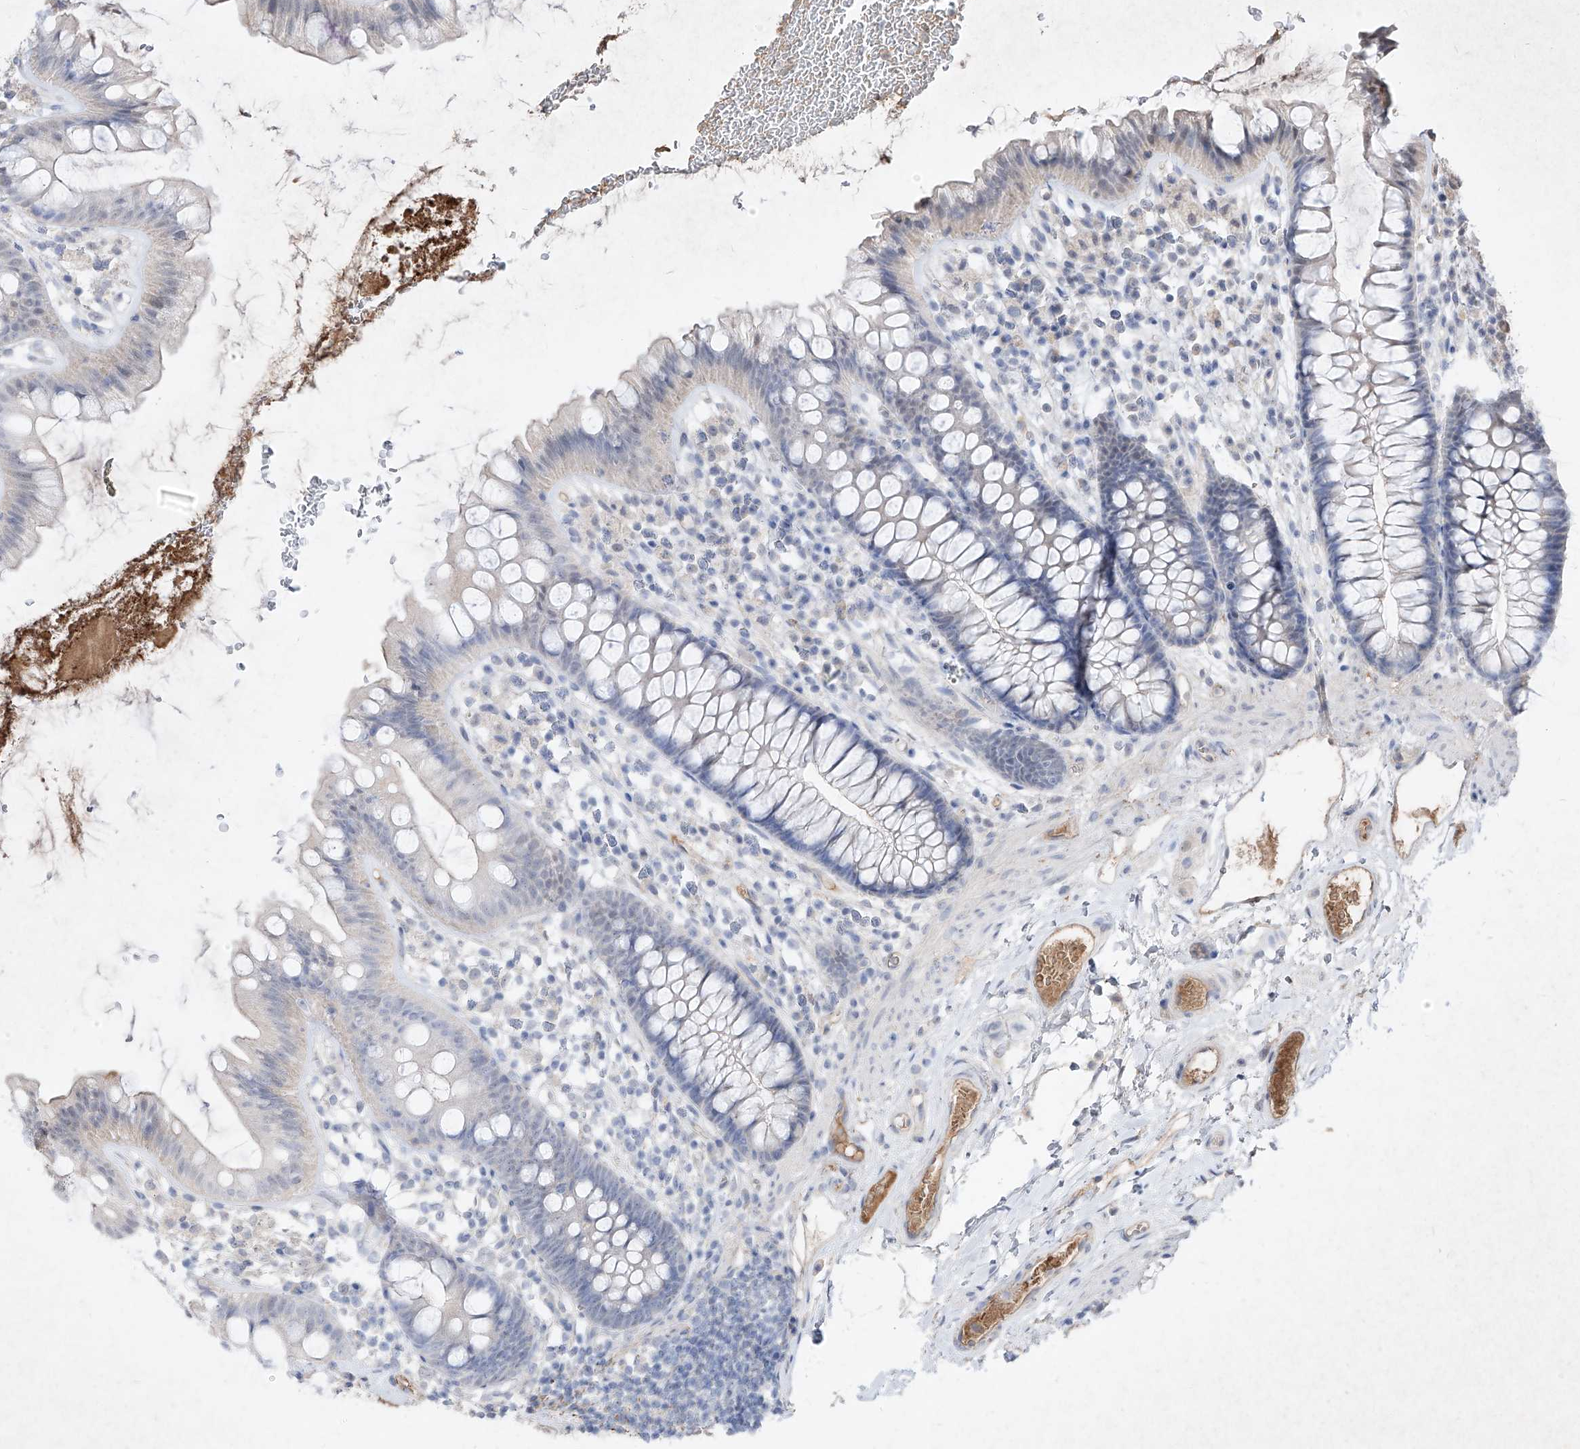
{"staining": {"intensity": "negative", "quantity": "none", "location": "none"}, "tissue": "colon", "cell_type": "Endothelial cells", "image_type": "normal", "snomed": [{"axis": "morphology", "description": "Normal tissue, NOS"}, {"axis": "topography", "description": "Colon"}], "caption": "An IHC micrograph of normal colon is shown. There is no staining in endothelial cells of colon. Brightfield microscopy of immunohistochemistry (IHC) stained with DAB (brown) and hematoxylin (blue), captured at high magnification.", "gene": "C4A", "patient": {"sex": "female", "age": 62}}